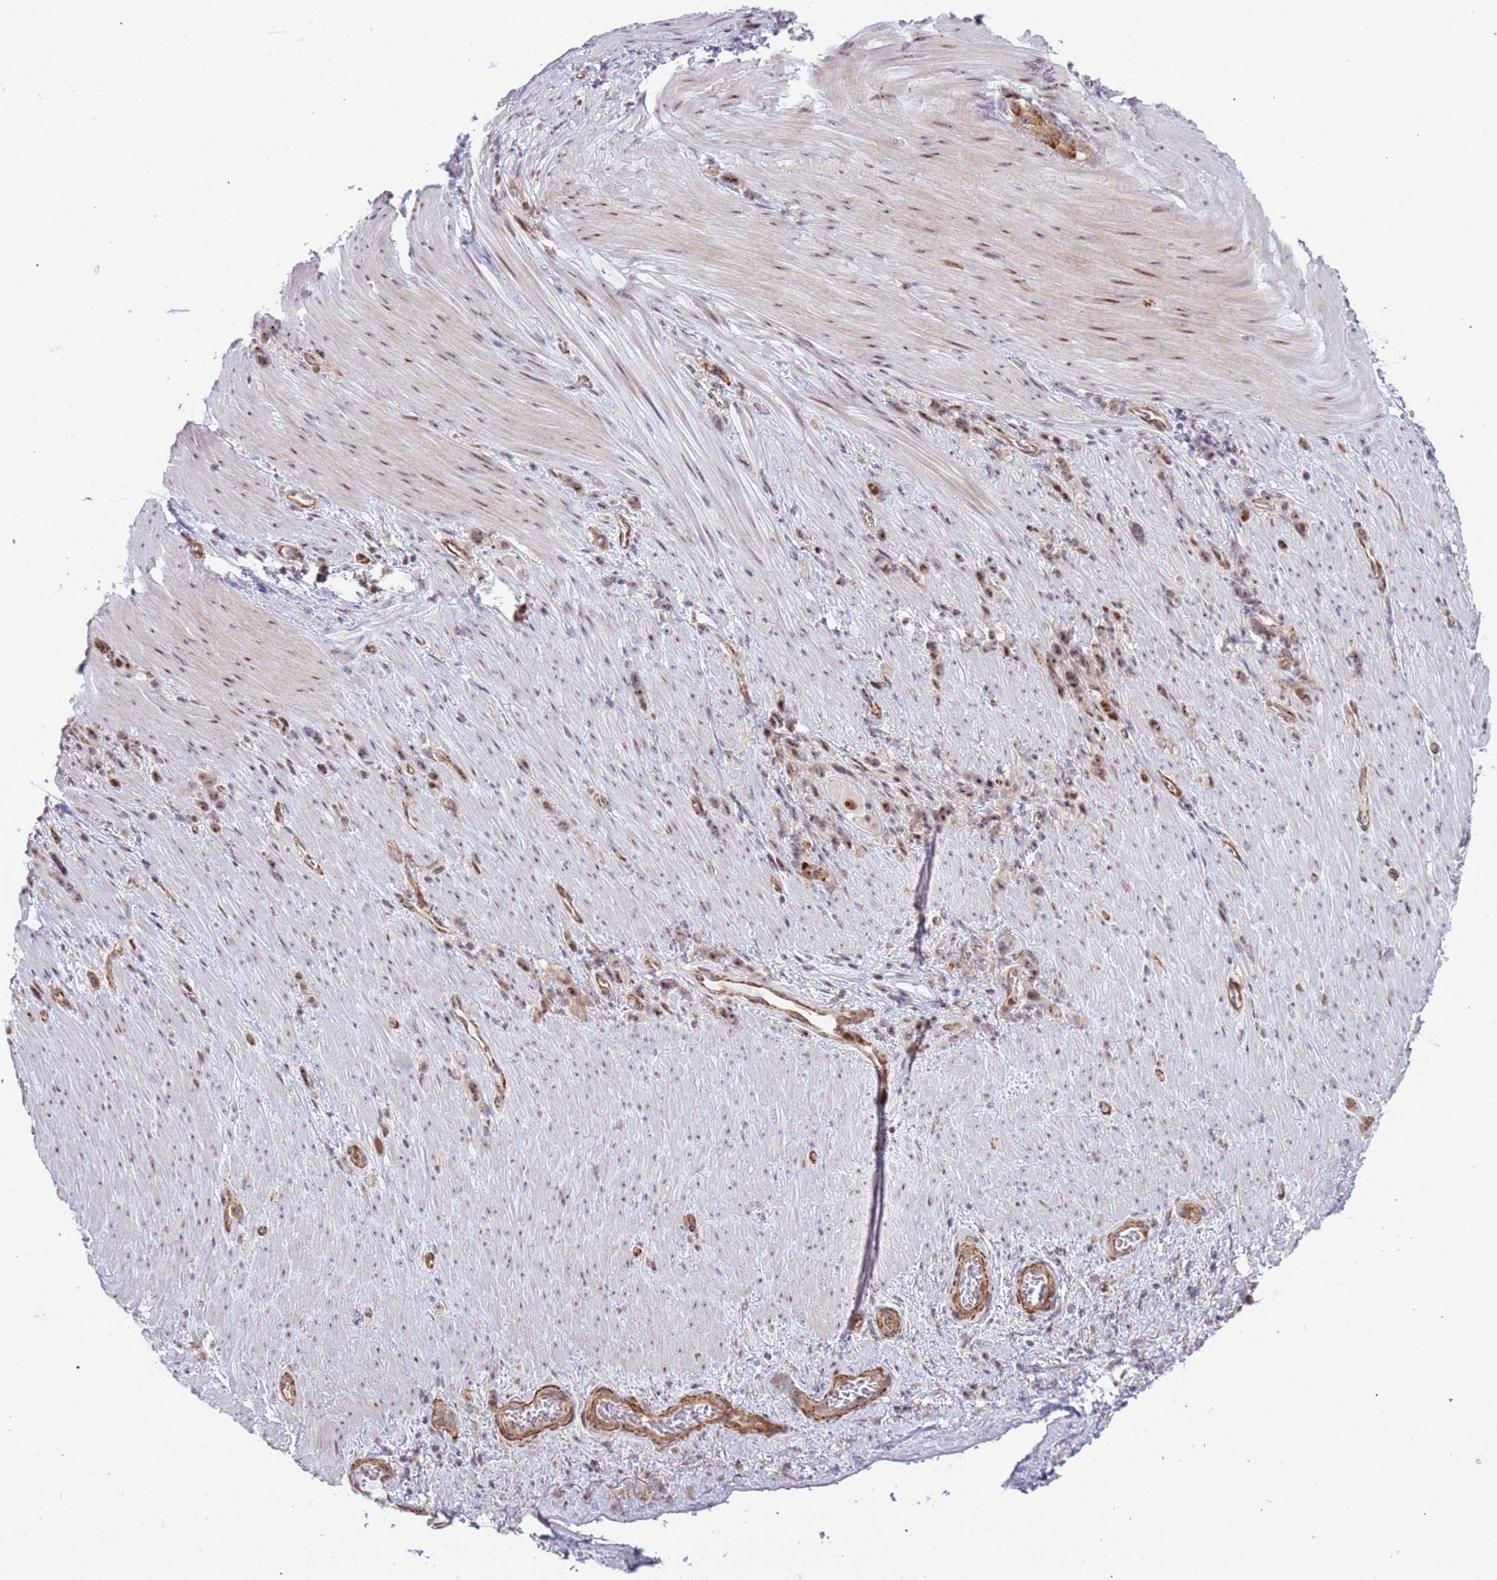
{"staining": {"intensity": "moderate", "quantity": ">75%", "location": "nuclear"}, "tissue": "stomach cancer", "cell_type": "Tumor cells", "image_type": "cancer", "snomed": [{"axis": "morphology", "description": "Adenocarcinoma, NOS"}, {"axis": "topography", "description": "Stomach"}], "caption": "Stomach adenocarcinoma was stained to show a protein in brown. There is medium levels of moderate nuclear expression in about >75% of tumor cells.", "gene": "LRMDA", "patient": {"sex": "female", "age": 65}}